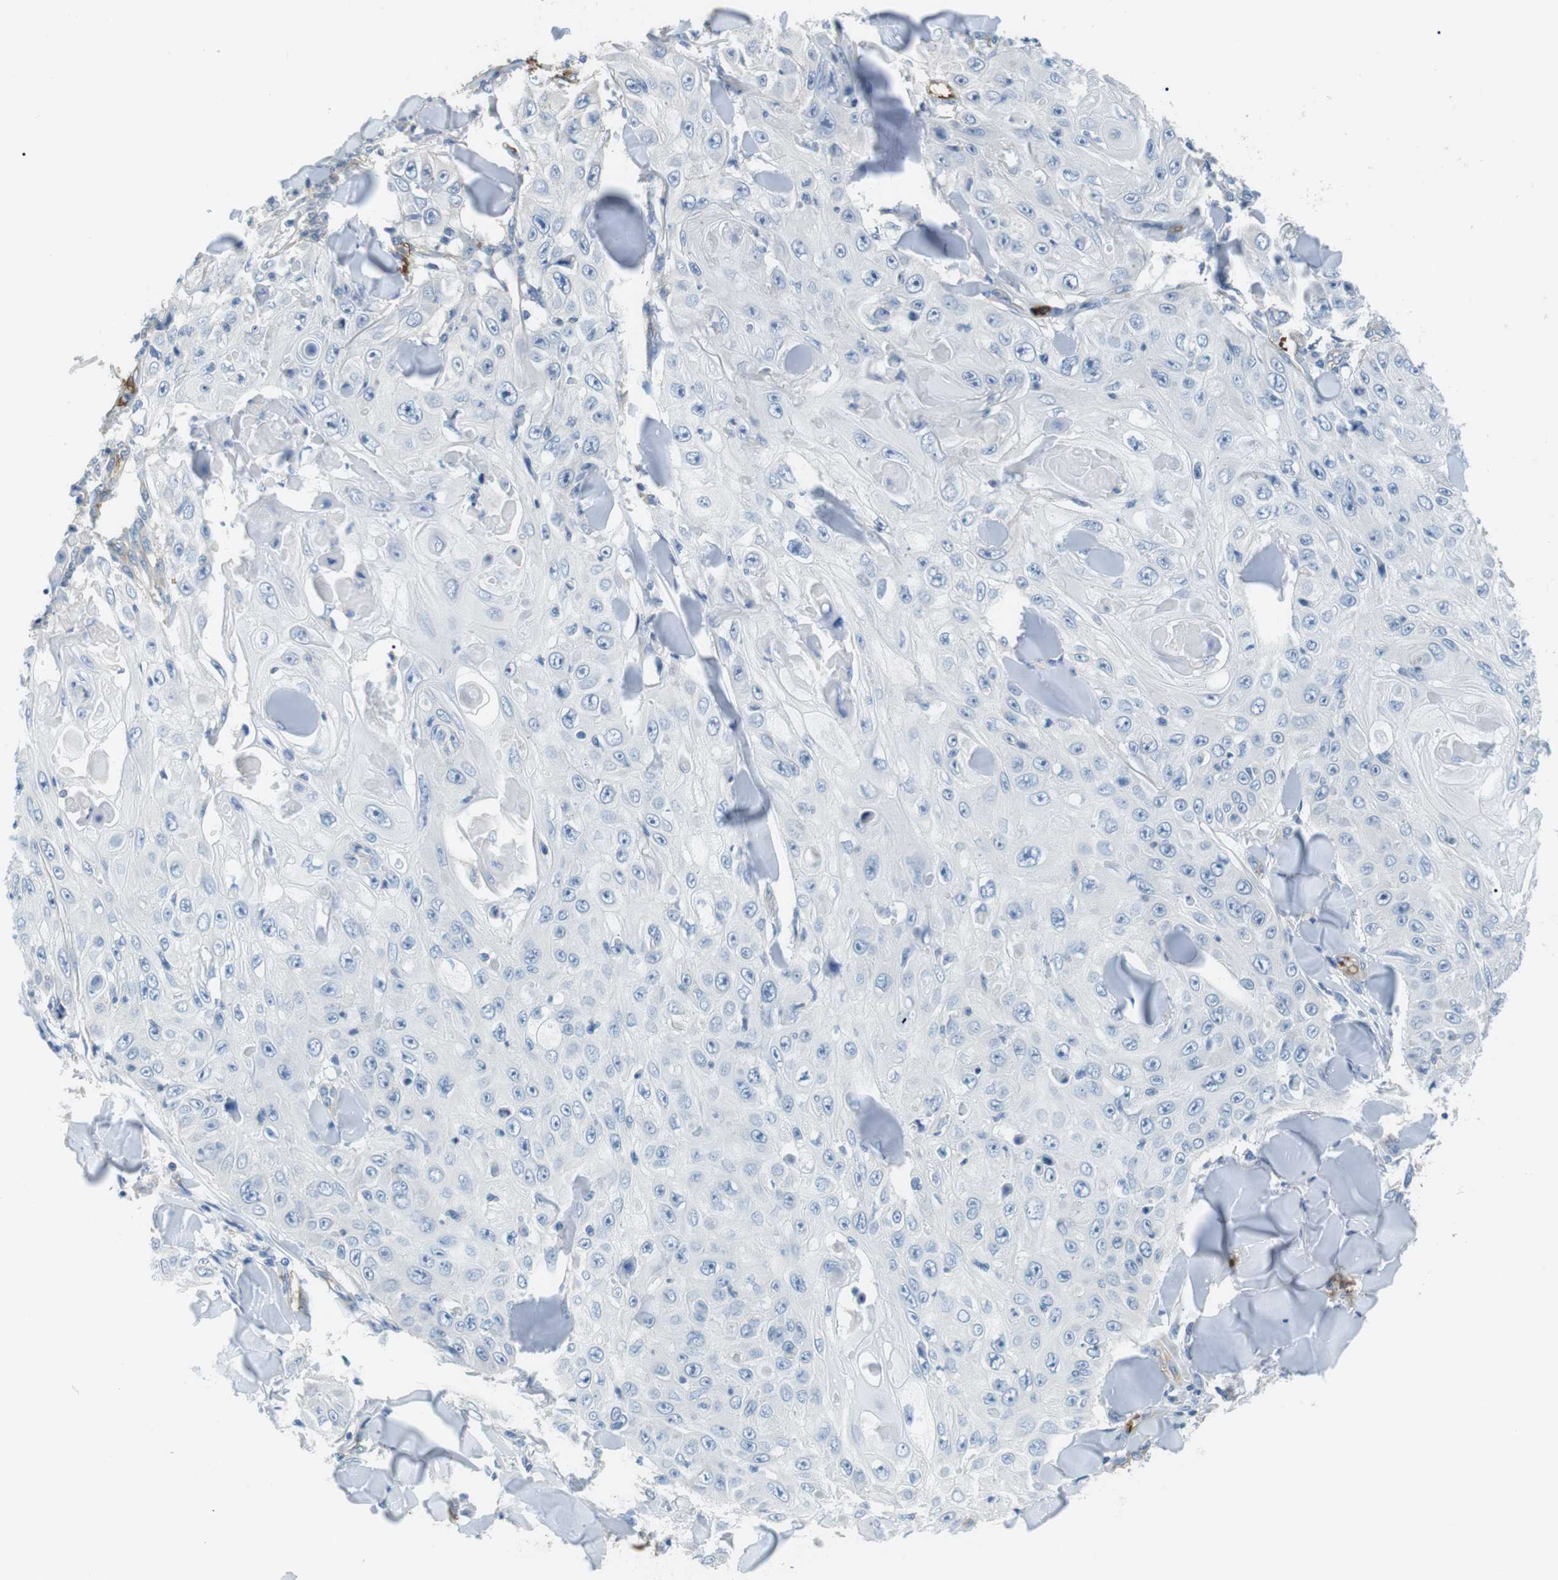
{"staining": {"intensity": "negative", "quantity": "none", "location": "none"}, "tissue": "skin cancer", "cell_type": "Tumor cells", "image_type": "cancer", "snomed": [{"axis": "morphology", "description": "Squamous cell carcinoma, NOS"}, {"axis": "topography", "description": "Skin"}], "caption": "IHC micrograph of neoplastic tissue: human squamous cell carcinoma (skin) stained with DAB (3,3'-diaminobenzidine) demonstrates no significant protein staining in tumor cells. (DAB immunohistochemistry, high magnification).", "gene": "ADCY10", "patient": {"sex": "male", "age": 86}}